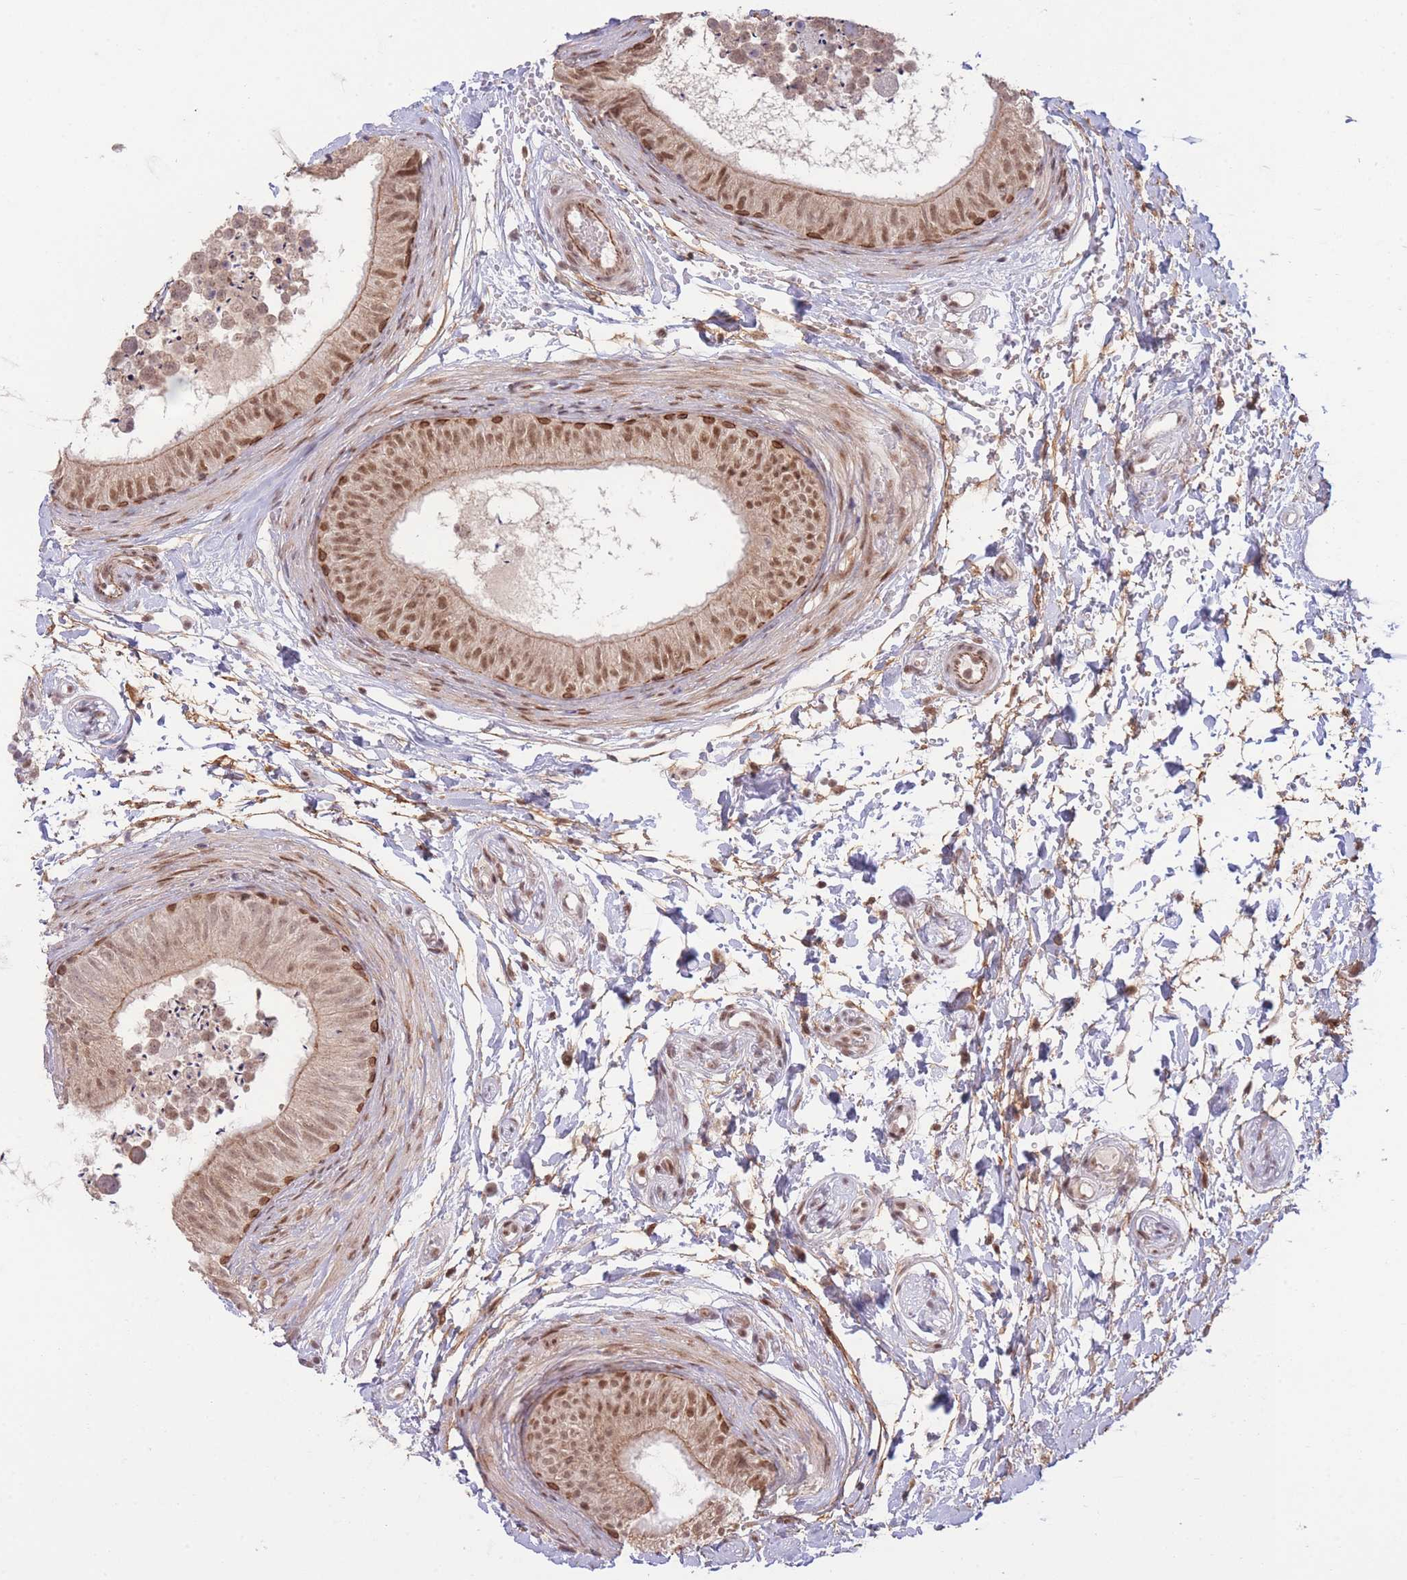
{"staining": {"intensity": "moderate", "quantity": ">75%", "location": "nuclear"}, "tissue": "epididymis", "cell_type": "Glandular cells", "image_type": "normal", "snomed": [{"axis": "morphology", "description": "Normal tissue, NOS"}, {"axis": "topography", "description": "Epididymis"}], "caption": "Immunohistochemical staining of unremarkable human epididymis demonstrates >75% levels of moderate nuclear protein staining in about >75% of glandular cells.", "gene": "CARD8", "patient": {"sex": "male", "age": 15}}